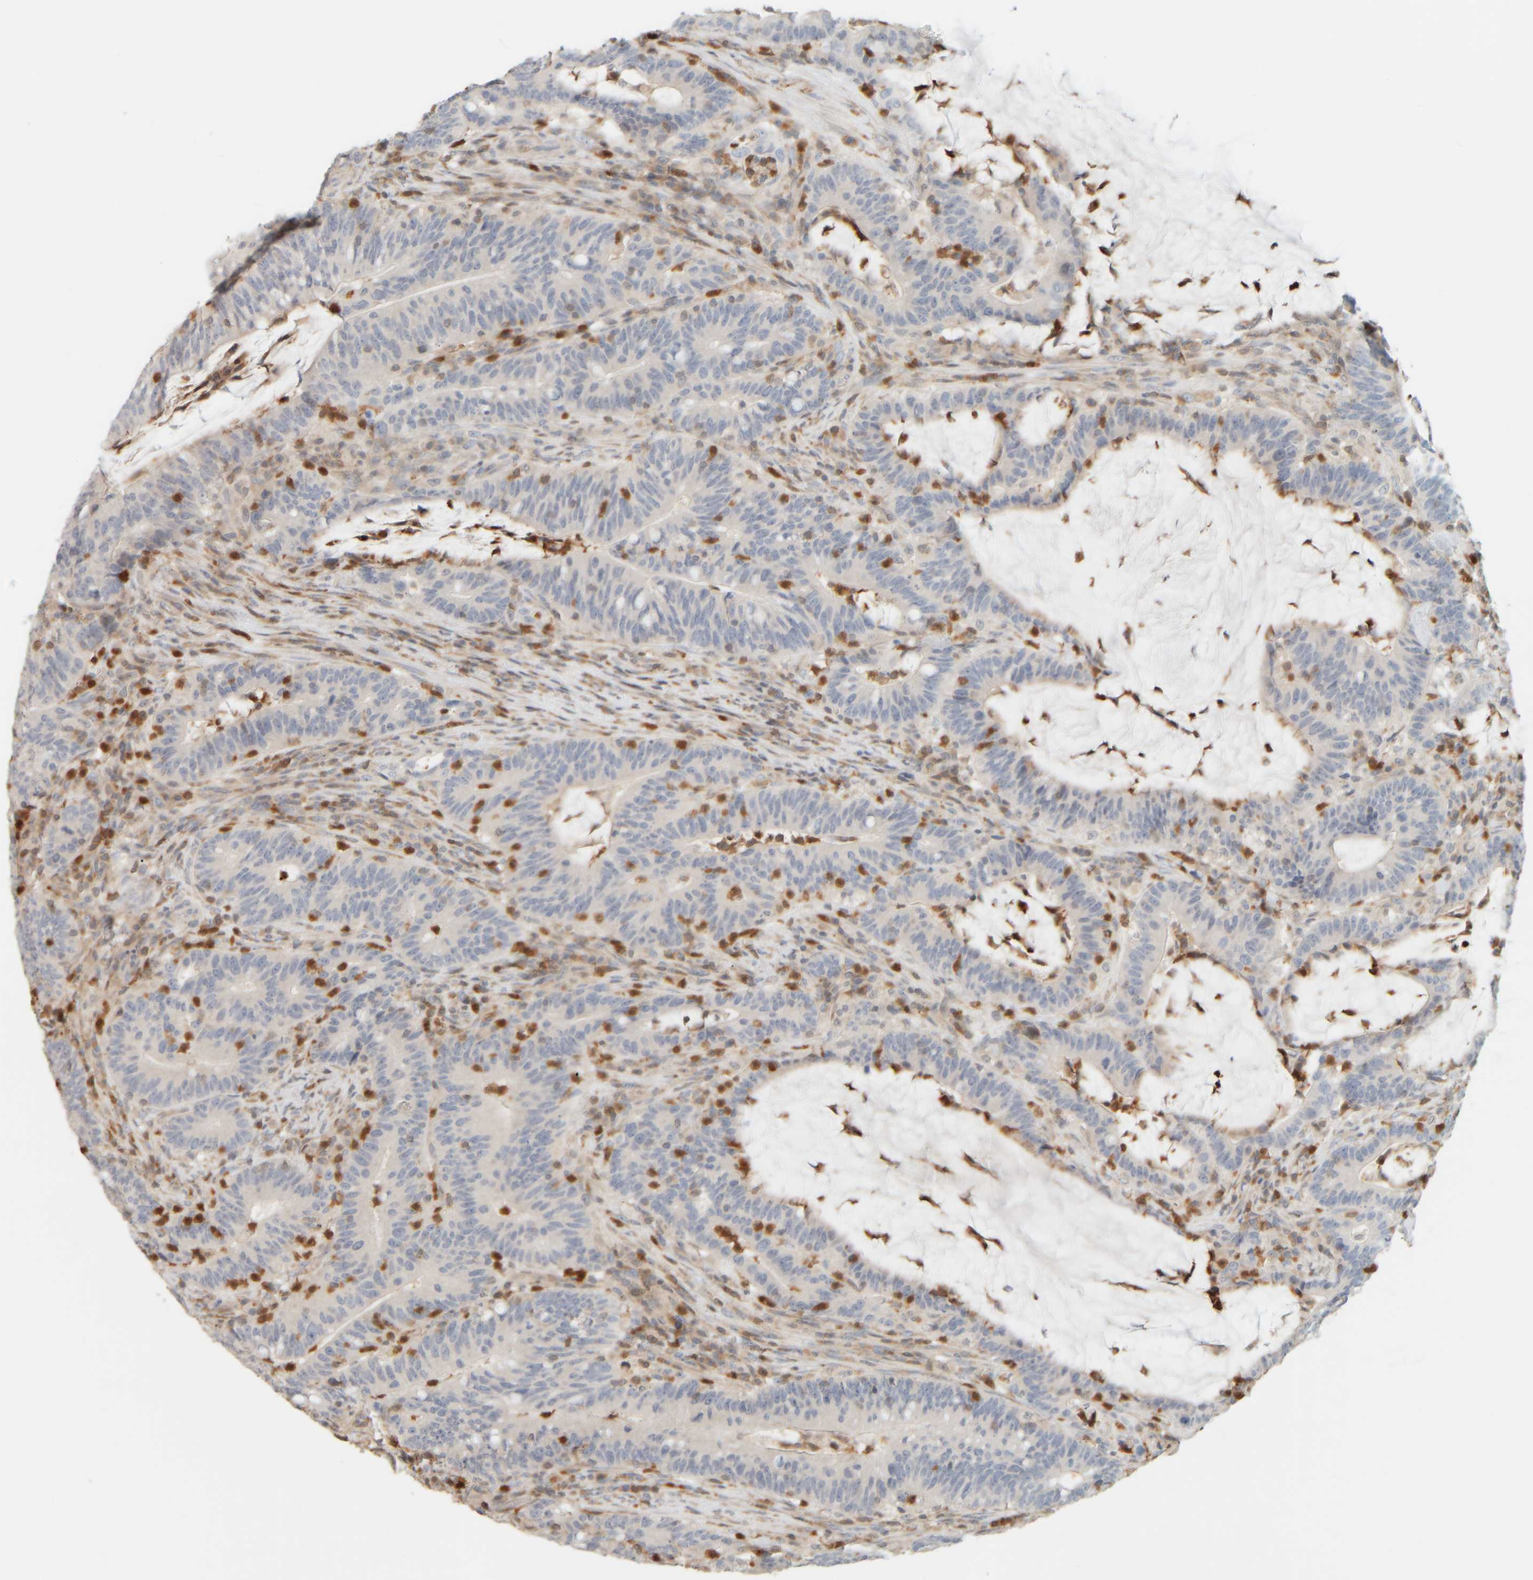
{"staining": {"intensity": "negative", "quantity": "none", "location": "none"}, "tissue": "colorectal cancer", "cell_type": "Tumor cells", "image_type": "cancer", "snomed": [{"axis": "morphology", "description": "Adenocarcinoma, NOS"}, {"axis": "topography", "description": "Colon"}], "caption": "High power microscopy image of an immunohistochemistry (IHC) micrograph of colorectal adenocarcinoma, revealing no significant expression in tumor cells. (Stains: DAB immunohistochemistry with hematoxylin counter stain, Microscopy: brightfield microscopy at high magnification).", "gene": "PTGES3L-AARSD1", "patient": {"sex": "female", "age": 66}}